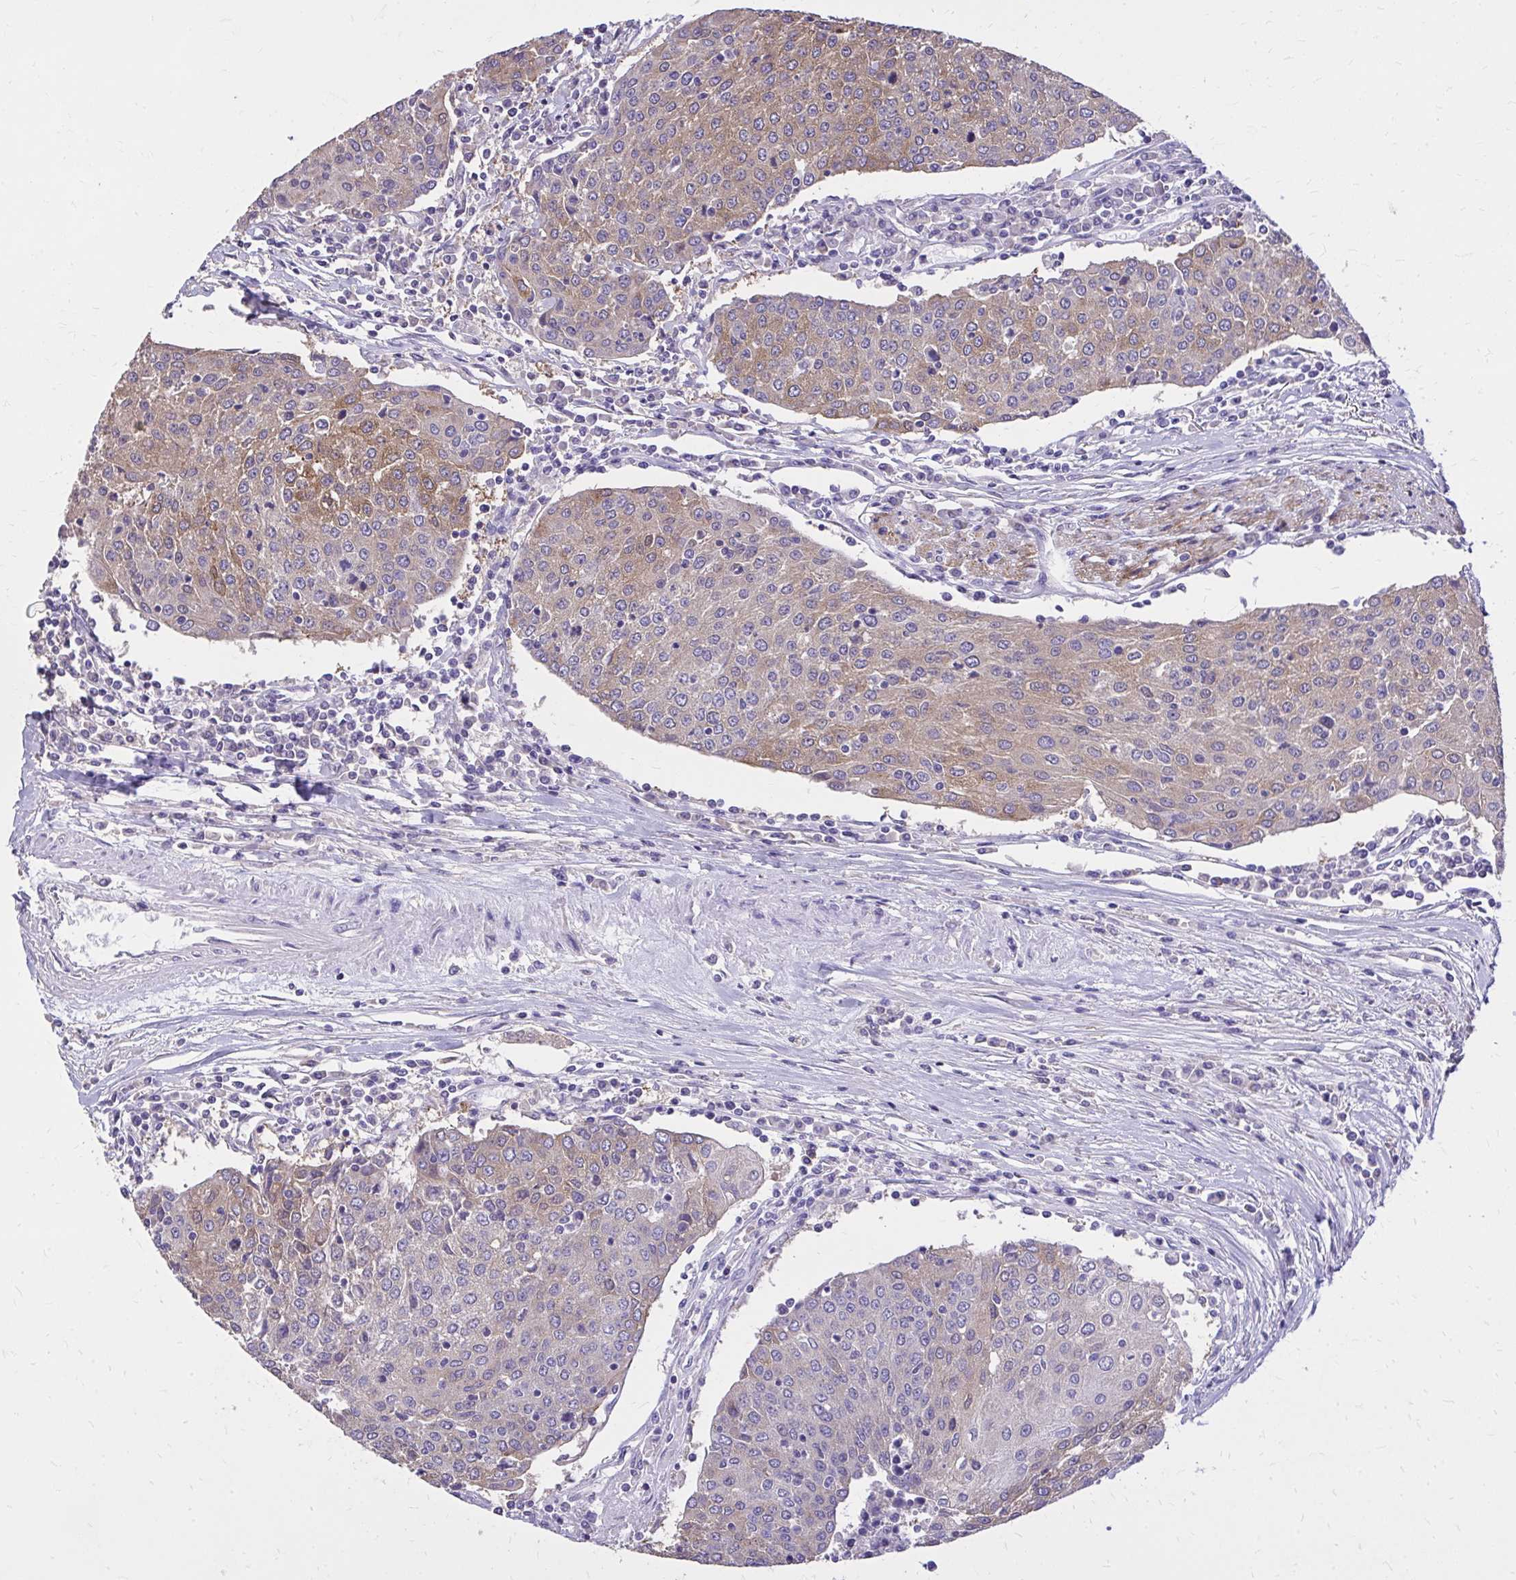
{"staining": {"intensity": "moderate", "quantity": "25%-75%", "location": "cytoplasmic/membranous"}, "tissue": "urothelial cancer", "cell_type": "Tumor cells", "image_type": "cancer", "snomed": [{"axis": "morphology", "description": "Urothelial carcinoma, High grade"}, {"axis": "topography", "description": "Urinary bladder"}], "caption": "Protein staining reveals moderate cytoplasmic/membranous staining in about 25%-75% of tumor cells in high-grade urothelial carcinoma. (DAB = brown stain, brightfield microscopy at high magnification).", "gene": "EPB41L1", "patient": {"sex": "female", "age": 85}}